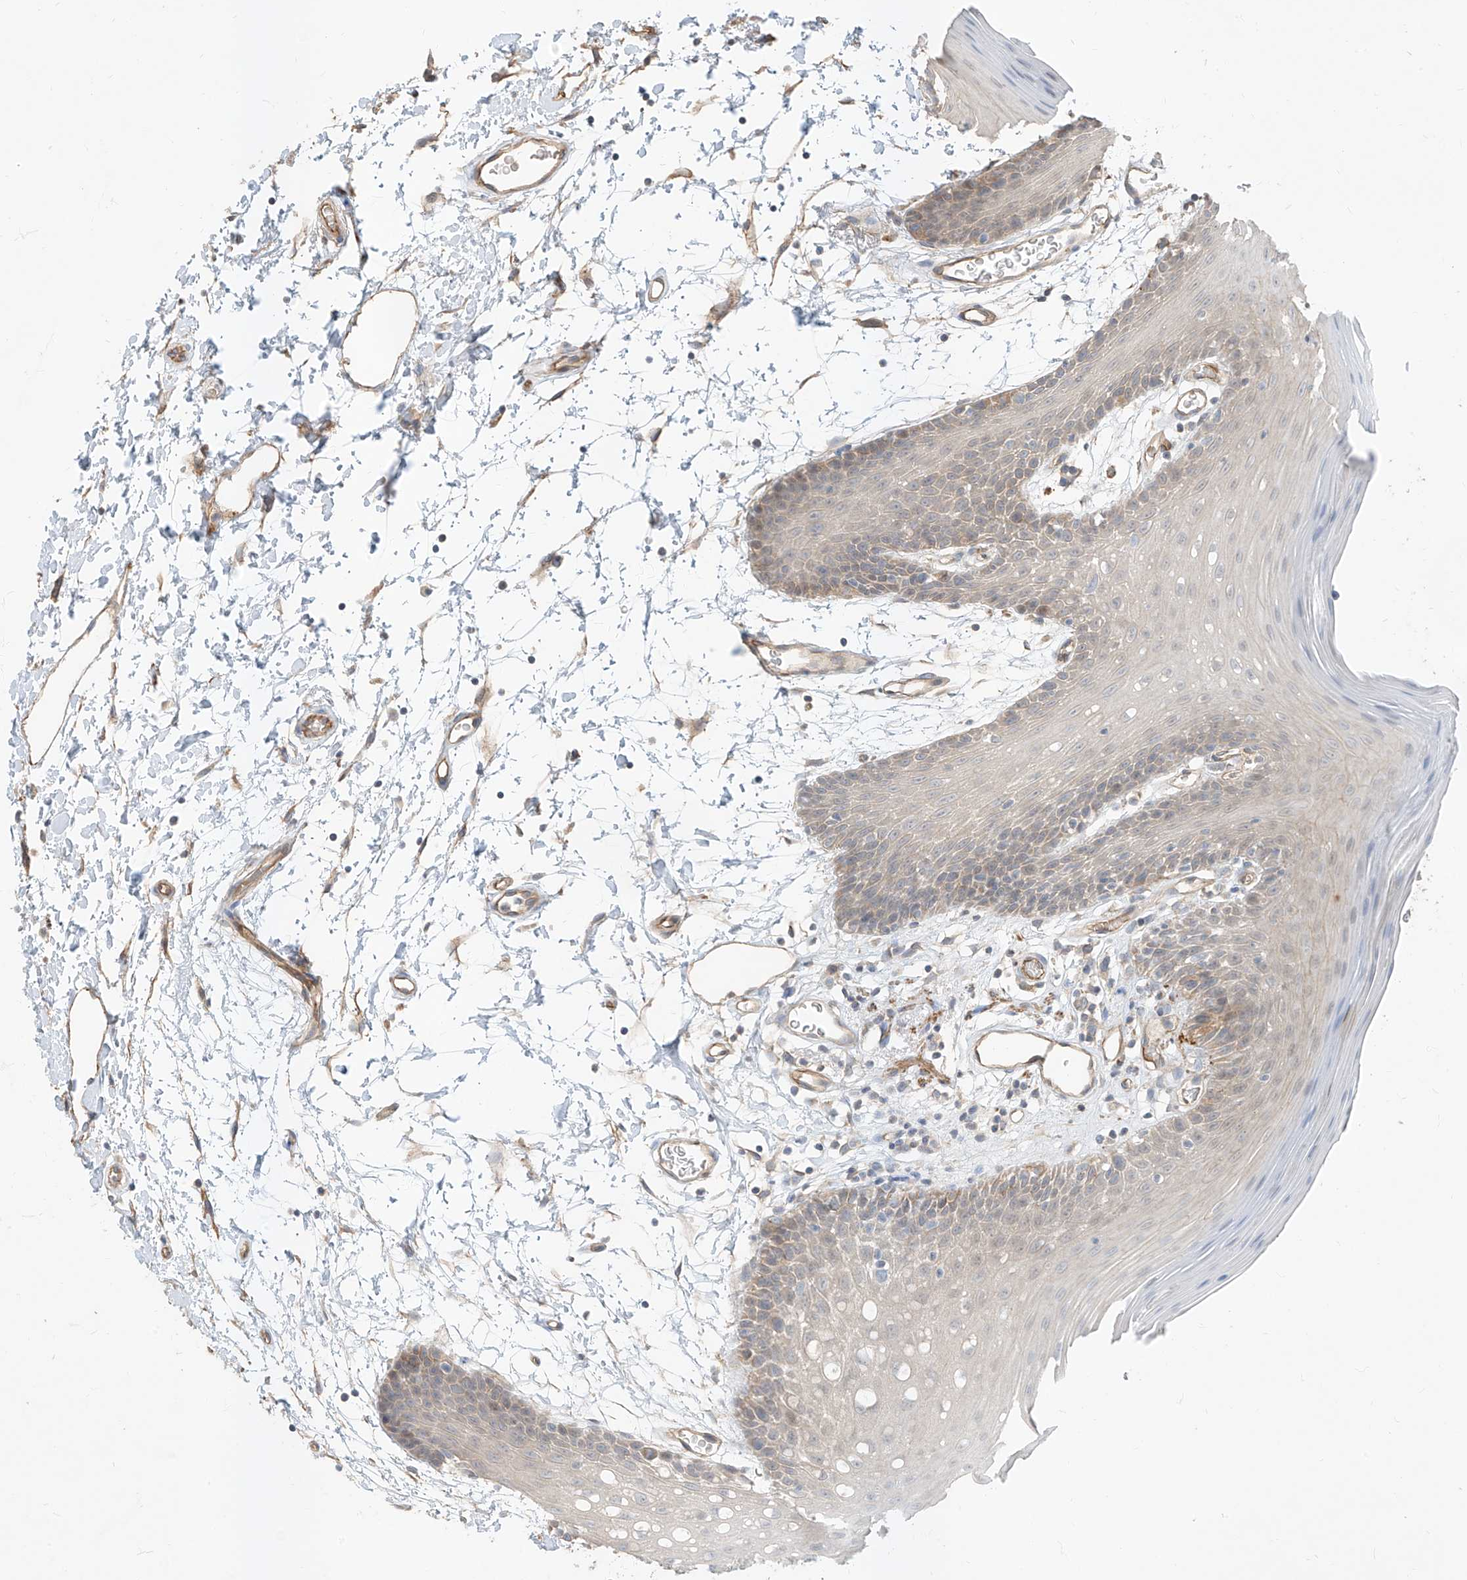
{"staining": {"intensity": "negative", "quantity": "none", "location": "none"}, "tissue": "oral mucosa", "cell_type": "Squamous epithelial cells", "image_type": "normal", "snomed": [{"axis": "morphology", "description": "Normal tissue, NOS"}, {"axis": "topography", "description": "Skeletal muscle"}, {"axis": "topography", "description": "Oral tissue"}, {"axis": "topography", "description": "Salivary gland"}, {"axis": "topography", "description": "Peripheral nerve tissue"}], "caption": "There is no significant expression in squamous epithelial cells of oral mucosa. (Stains: DAB (3,3'-diaminobenzidine) IHC with hematoxylin counter stain, Microscopy: brightfield microscopy at high magnification).", "gene": "EPHX4", "patient": {"sex": "male", "age": 54}}